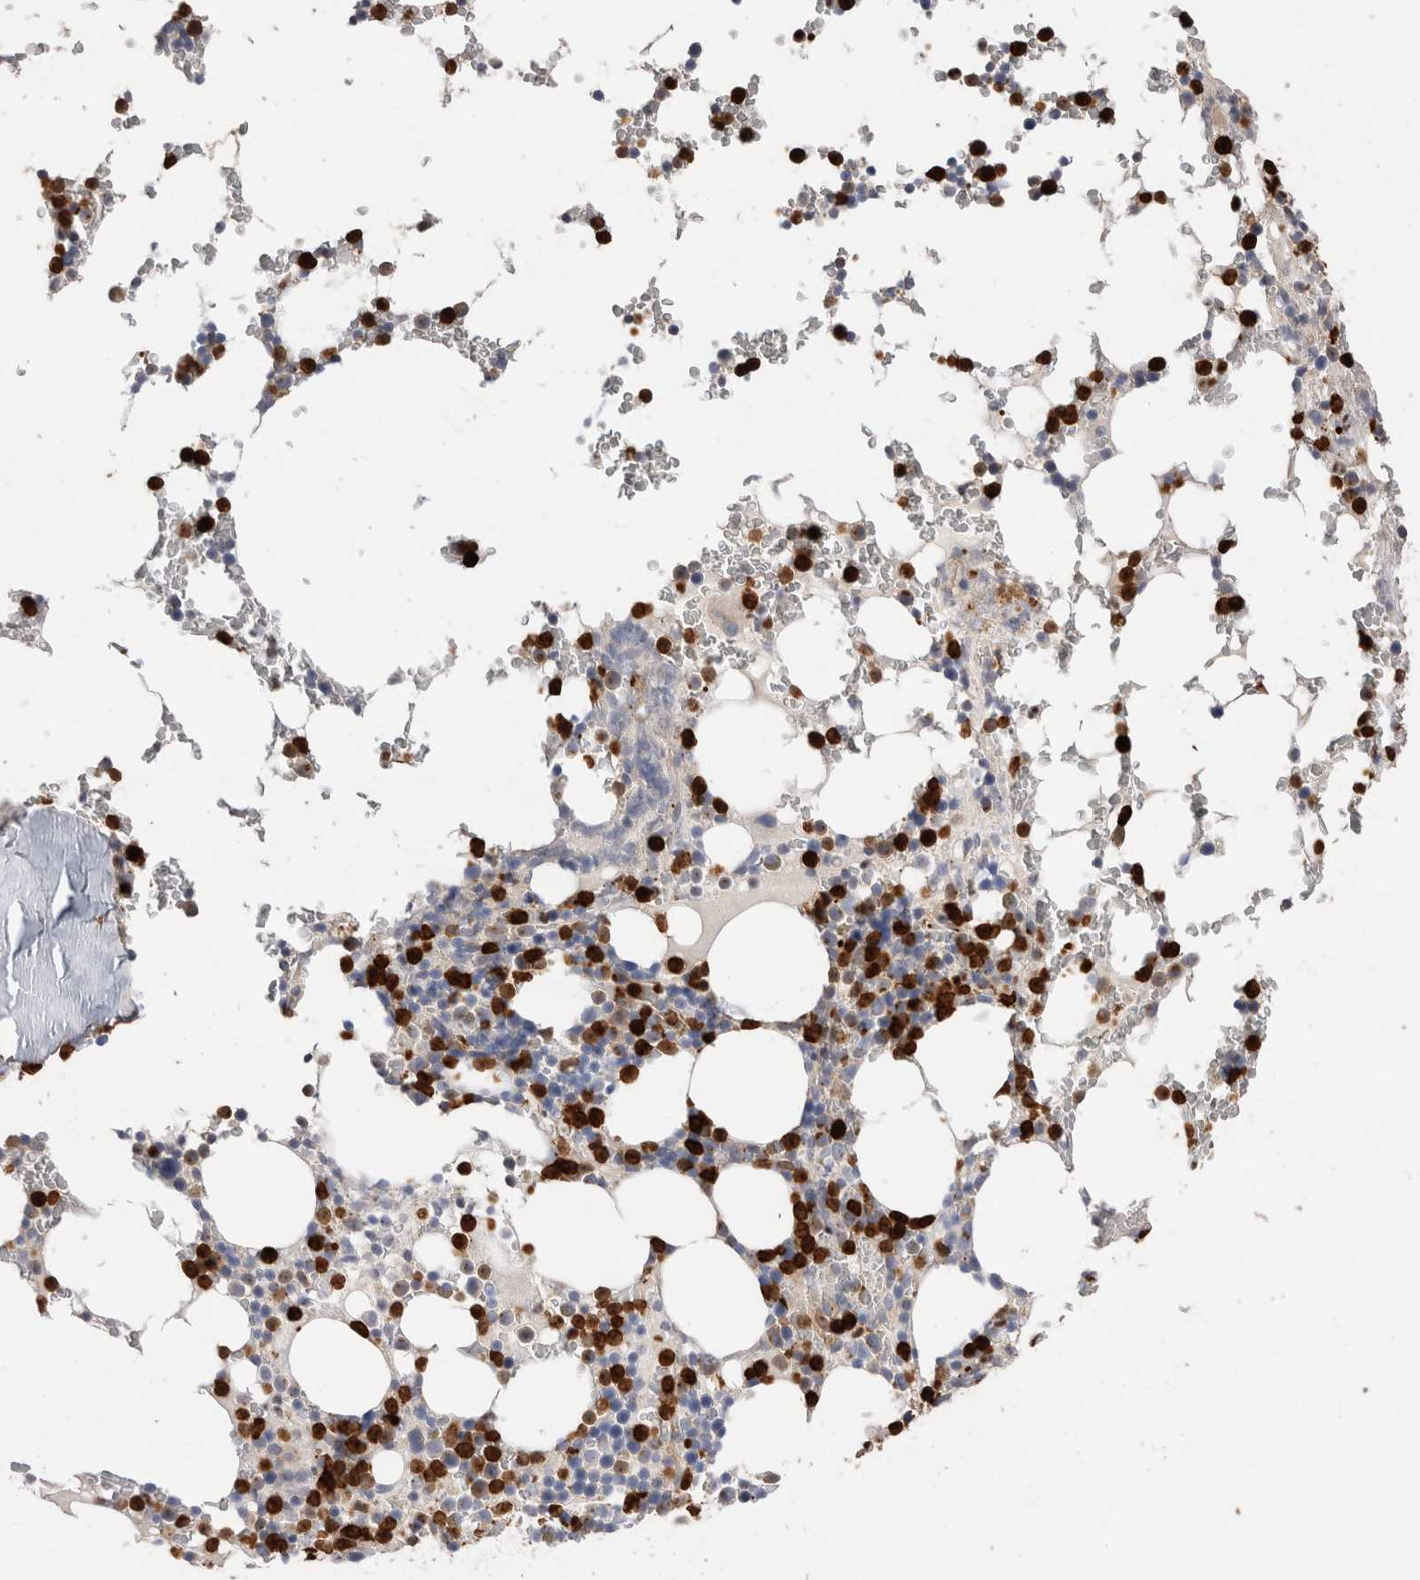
{"staining": {"intensity": "negative", "quantity": "none", "location": "none"}, "tissue": "bone marrow", "cell_type": "Hematopoietic cells", "image_type": "normal", "snomed": [{"axis": "morphology", "description": "Normal tissue, NOS"}, {"axis": "topography", "description": "Bone marrow"}], "caption": "DAB (3,3'-diaminobenzidine) immunohistochemical staining of benign bone marrow shows no significant positivity in hematopoietic cells. Brightfield microscopy of immunohistochemistry (IHC) stained with DAB (brown) and hematoxylin (blue), captured at high magnification.", "gene": "NXT2", "patient": {"sex": "male", "age": 58}}